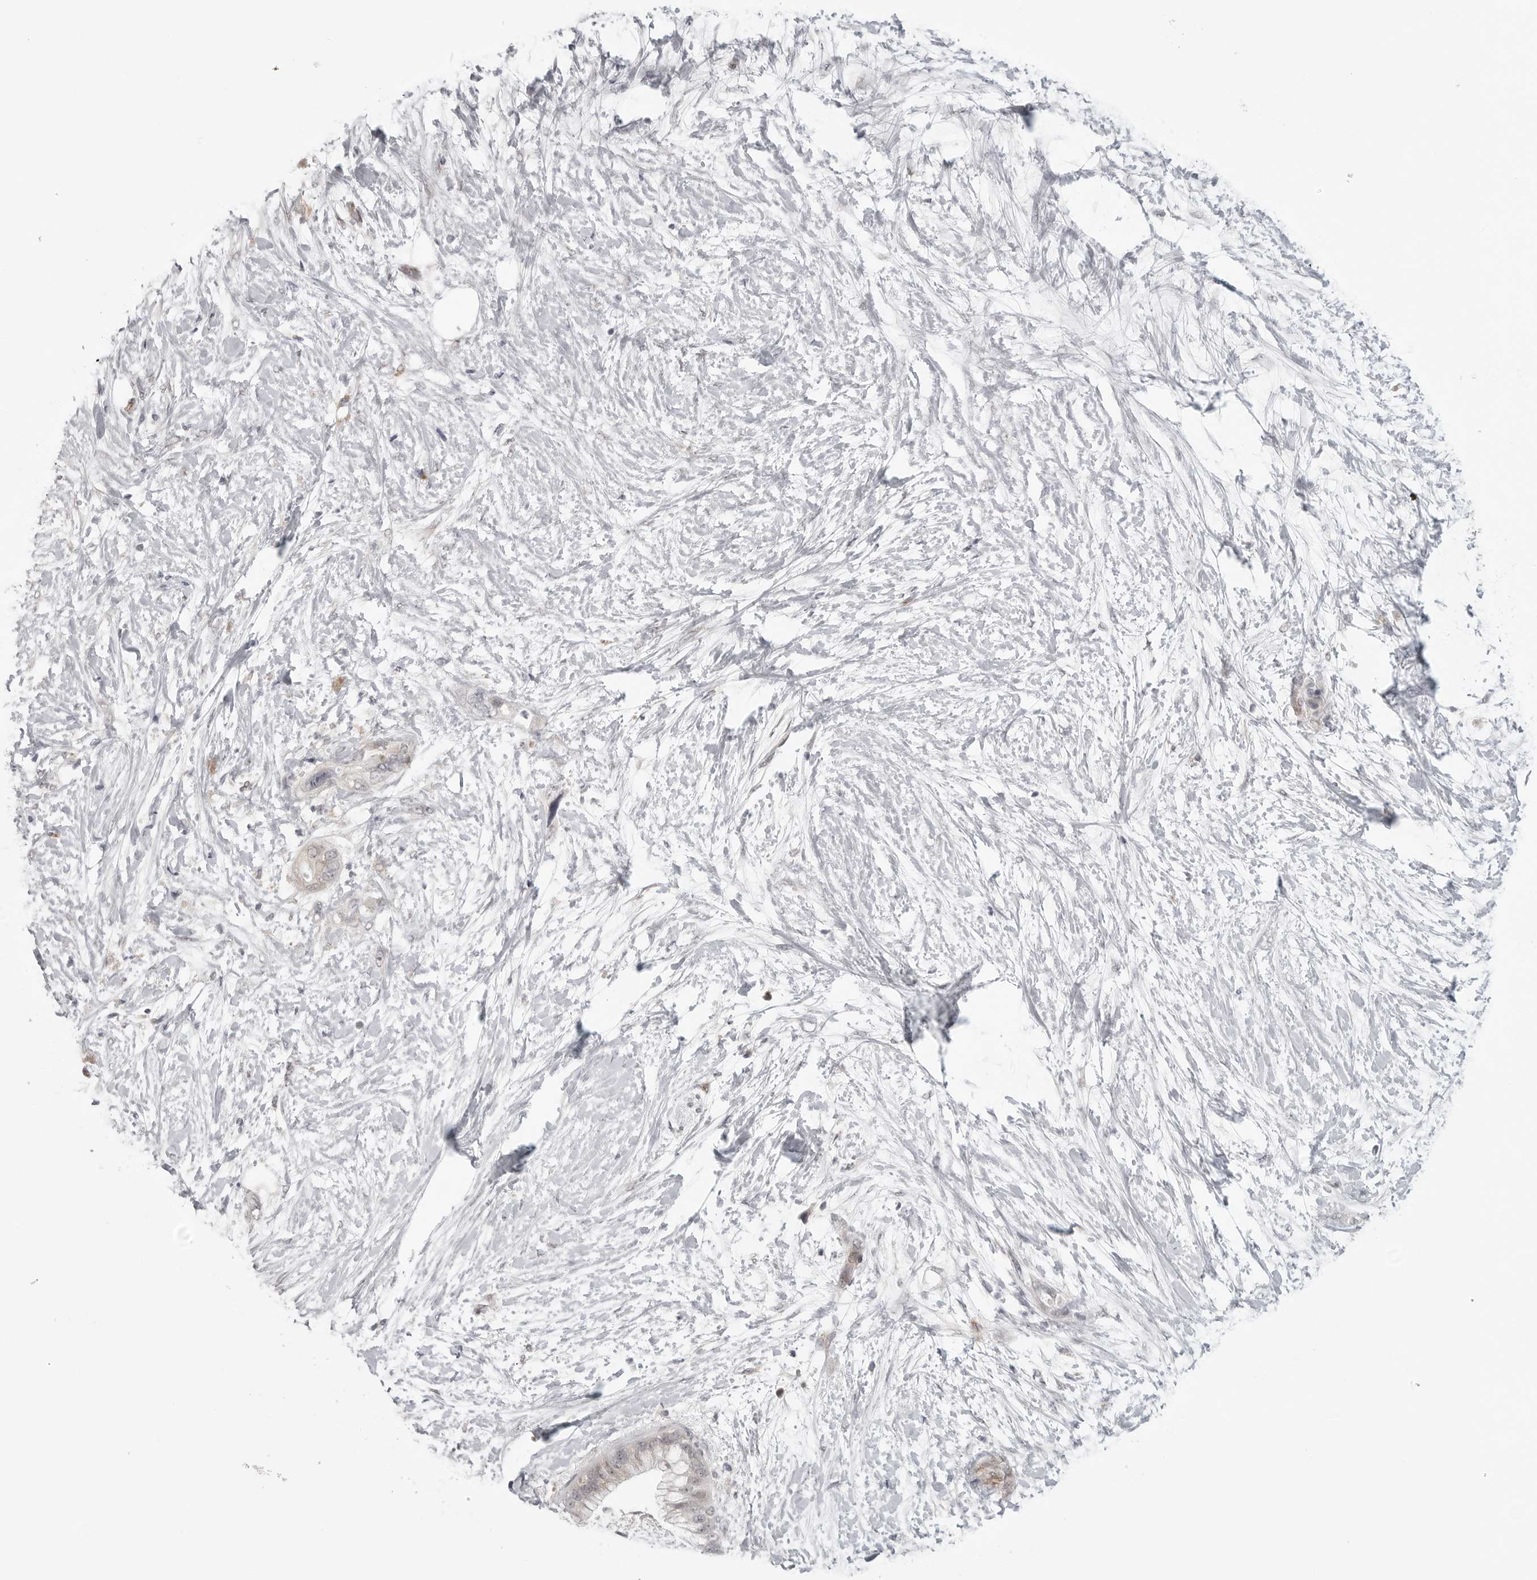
{"staining": {"intensity": "weak", "quantity": ">75%", "location": "cytoplasmic/membranous,nuclear"}, "tissue": "pancreatic cancer", "cell_type": "Tumor cells", "image_type": "cancer", "snomed": [{"axis": "morphology", "description": "Adenocarcinoma, NOS"}, {"axis": "topography", "description": "Pancreas"}], "caption": "Immunohistochemistry (DAB) staining of human pancreatic cancer (adenocarcinoma) exhibits weak cytoplasmic/membranous and nuclear protein positivity in about >75% of tumor cells.", "gene": "TUT4", "patient": {"sex": "male", "age": 53}}